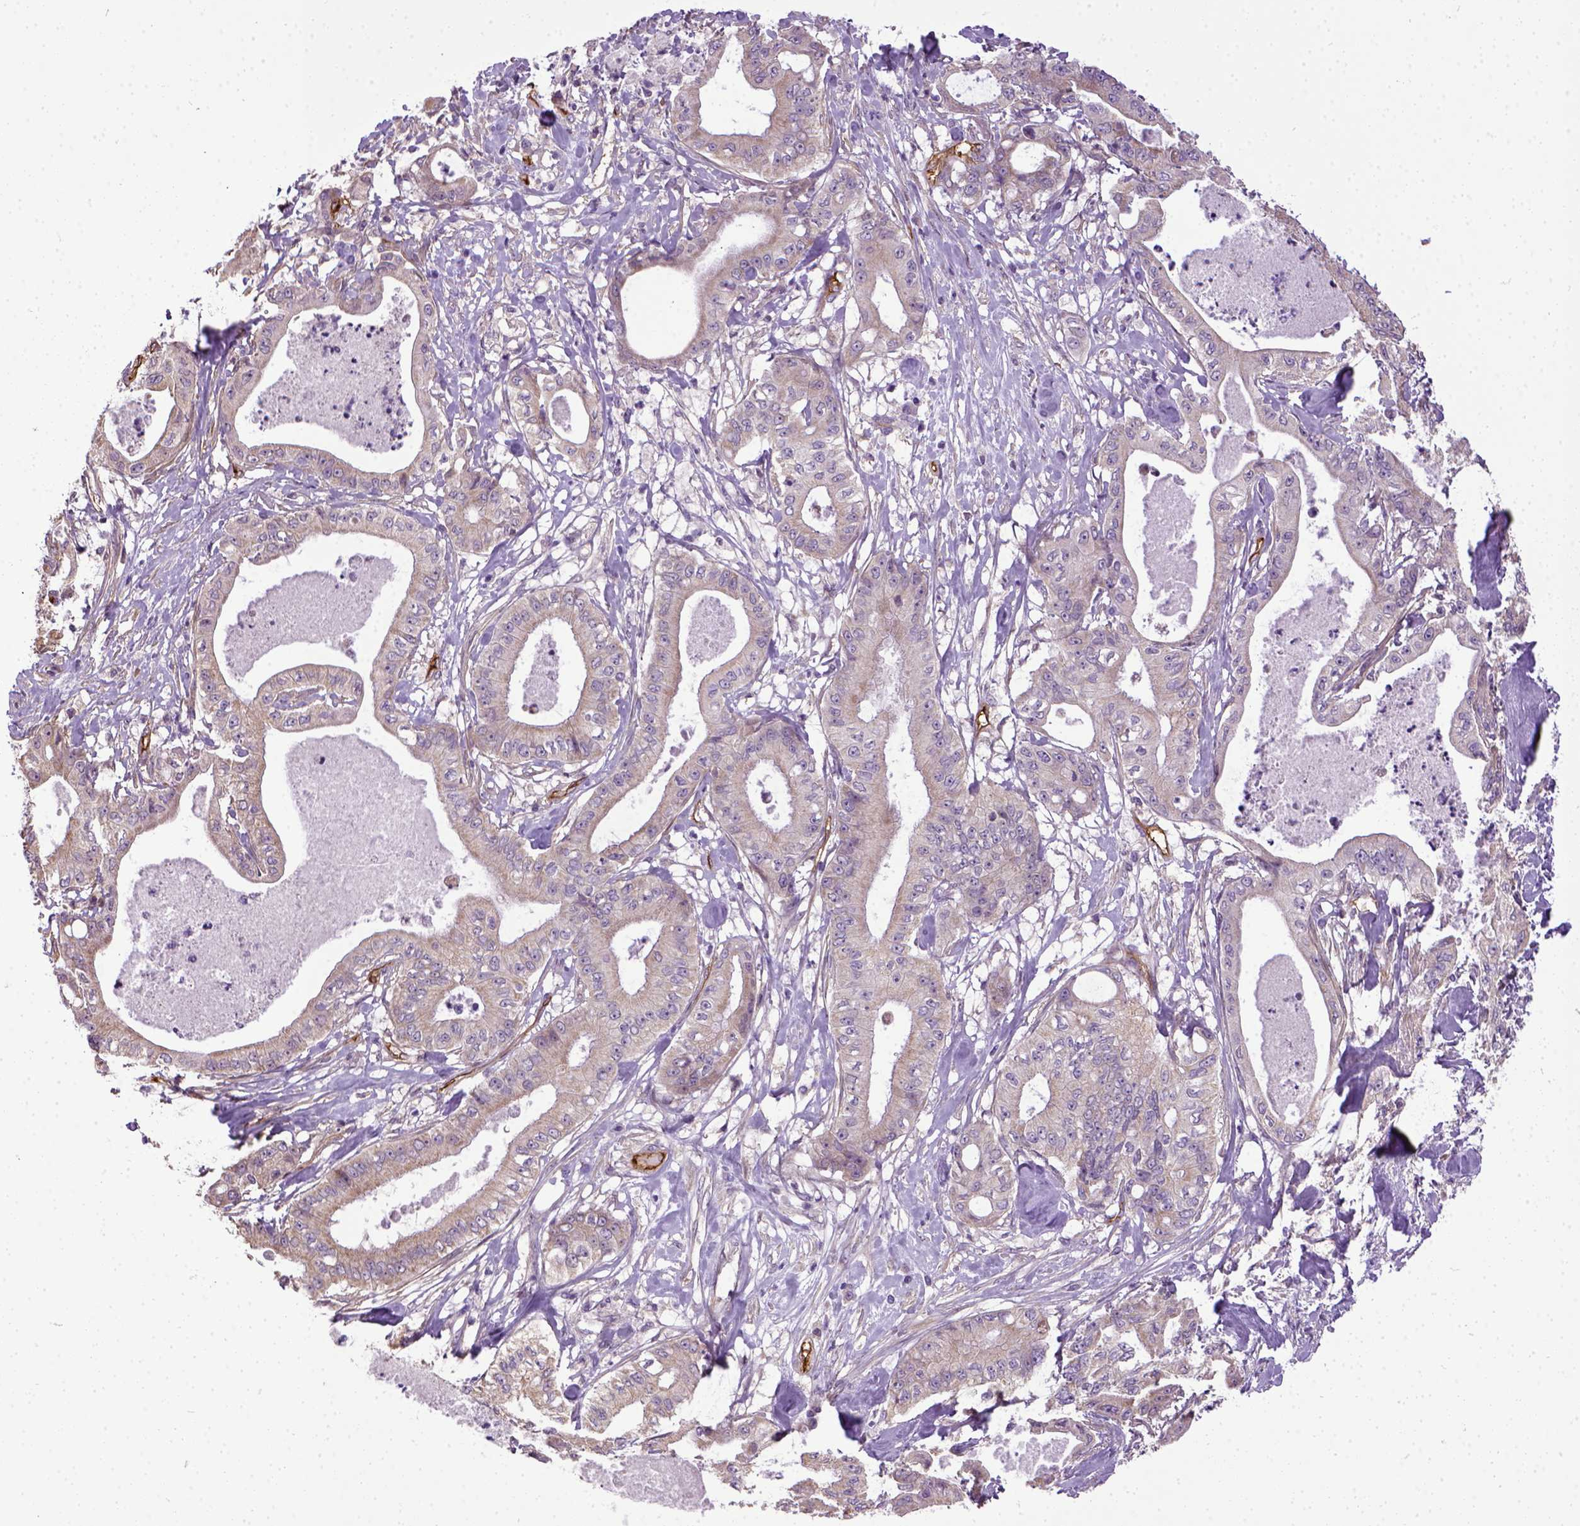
{"staining": {"intensity": "weak", "quantity": "25%-75%", "location": "cytoplasmic/membranous"}, "tissue": "pancreatic cancer", "cell_type": "Tumor cells", "image_type": "cancer", "snomed": [{"axis": "morphology", "description": "Adenocarcinoma, NOS"}, {"axis": "topography", "description": "Pancreas"}], "caption": "Immunohistochemical staining of human pancreatic cancer demonstrates weak cytoplasmic/membranous protein staining in about 25%-75% of tumor cells.", "gene": "ENG", "patient": {"sex": "male", "age": 71}}